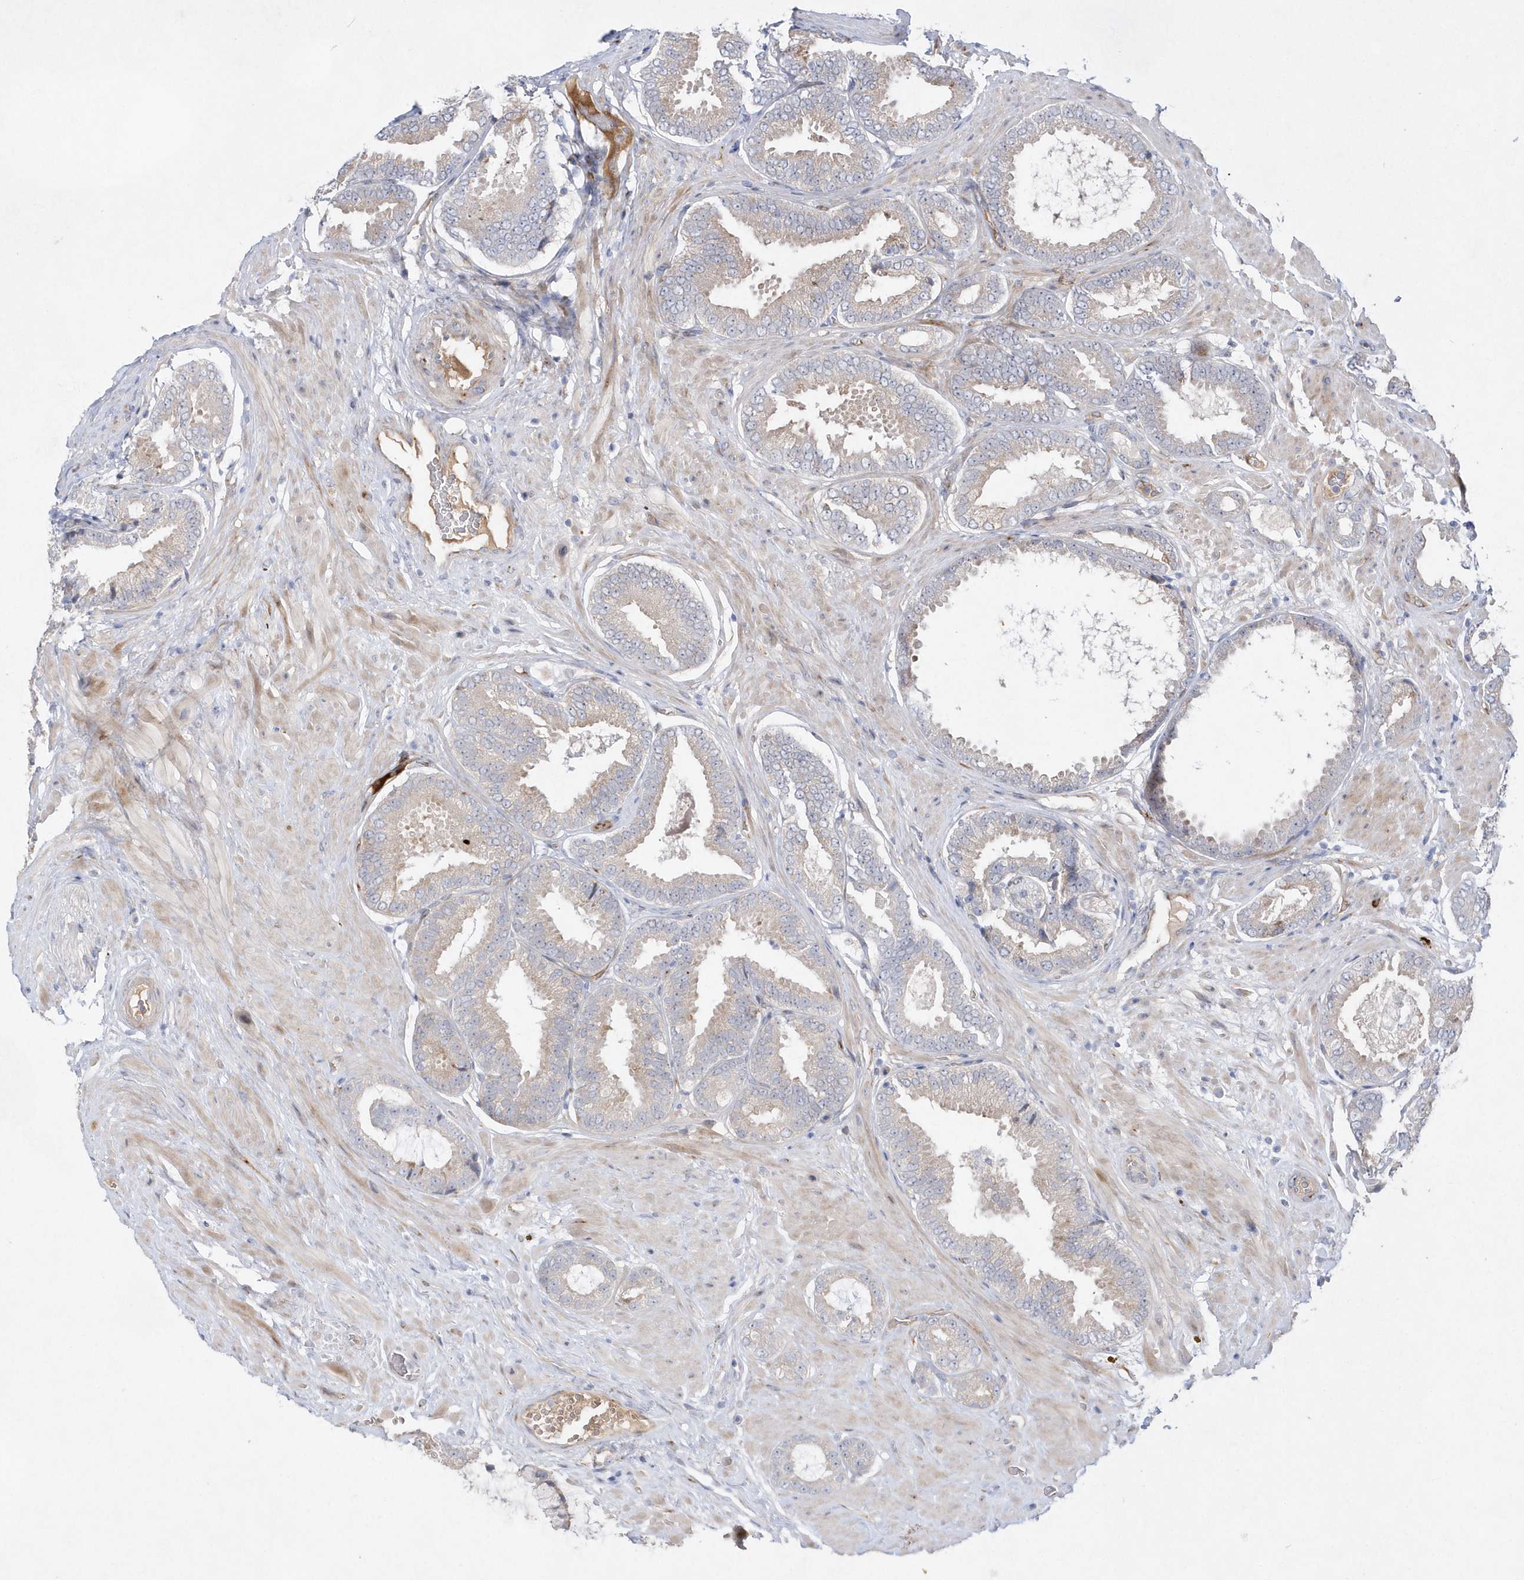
{"staining": {"intensity": "weak", "quantity": "<25%", "location": "cytoplasmic/membranous"}, "tissue": "prostate cancer", "cell_type": "Tumor cells", "image_type": "cancer", "snomed": [{"axis": "morphology", "description": "Normal tissue, NOS"}, {"axis": "morphology", "description": "Adenocarcinoma, Low grade"}, {"axis": "topography", "description": "Prostate"}, {"axis": "topography", "description": "Peripheral nerve tissue"}], "caption": "This is an immunohistochemistry photomicrograph of human low-grade adenocarcinoma (prostate). There is no positivity in tumor cells.", "gene": "TMEM132B", "patient": {"sex": "male", "age": 71}}